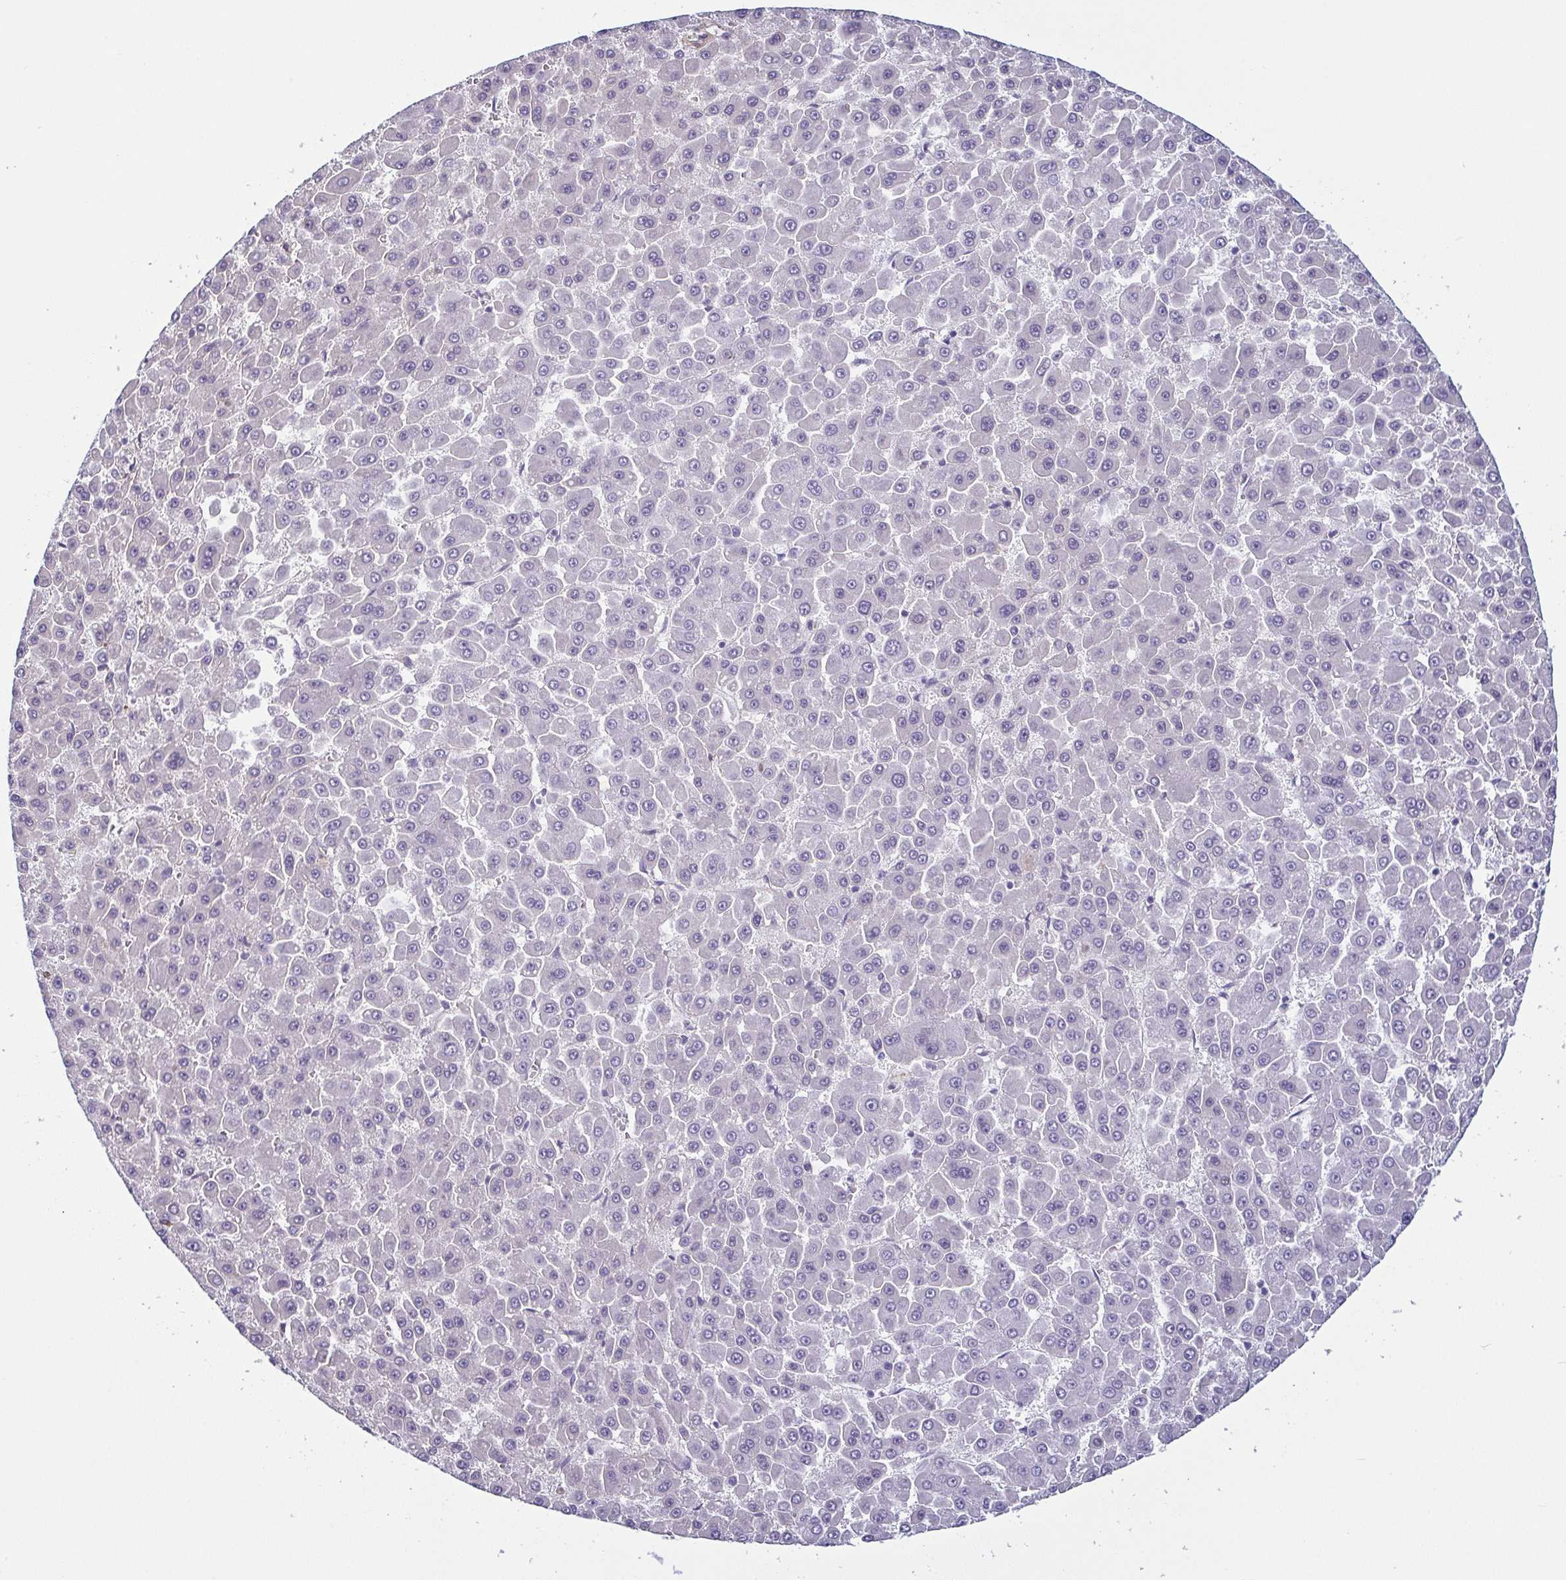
{"staining": {"intensity": "negative", "quantity": "none", "location": "none"}, "tissue": "liver cancer", "cell_type": "Tumor cells", "image_type": "cancer", "snomed": [{"axis": "morphology", "description": "Carcinoma, Hepatocellular, NOS"}, {"axis": "topography", "description": "Liver"}], "caption": "The immunohistochemistry image has no significant positivity in tumor cells of liver cancer (hepatocellular carcinoma) tissue.", "gene": "ECM1", "patient": {"sex": "male", "age": 78}}